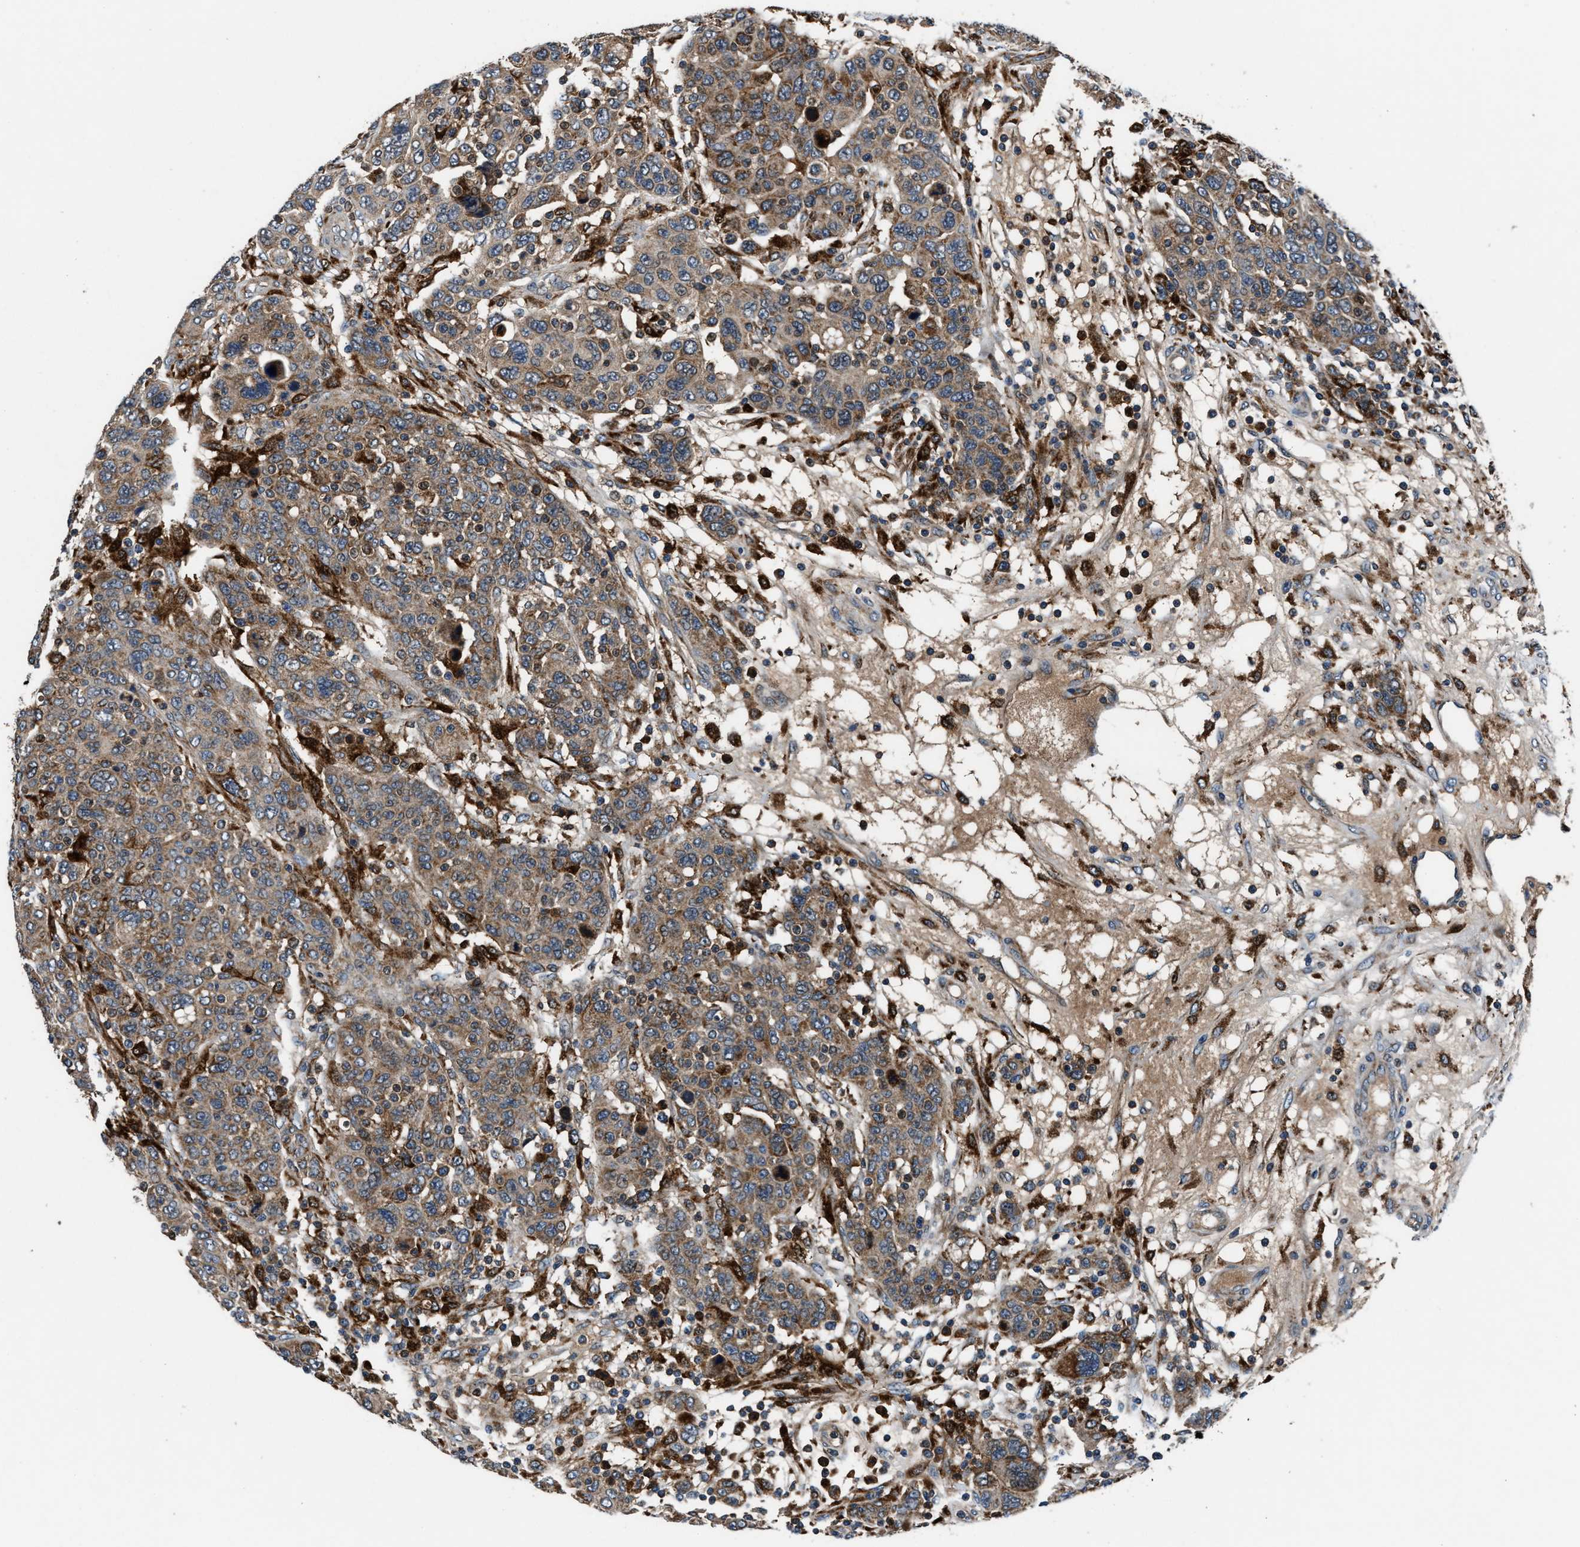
{"staining": {"intensity": "moderate", "quantity": ">75%", "location": "cytoplasmic/membranous"}, "tissue": "breast cancer", "cell_type": "Tumor cells", "image_type": "cancer", "snomed": [{"axis": "morphology", "description": "Duct carcinoma"}, {"axis": "topography", "description": "Breast"}], "caption": "A high-resolution micrograph shows immunohistochemistry (IHC) staining of breast cancer (infiltrating ductal carcinoma), which shows moderate cytoplasmic/membranous staining in about >75% of tumor cells. (DAB (3,3'-diaminobenzidine) = brown stain, brightfield microscopy at high magnification).", "gene": "FAM221A", "patient": {"sex": "female", "age": 37}}